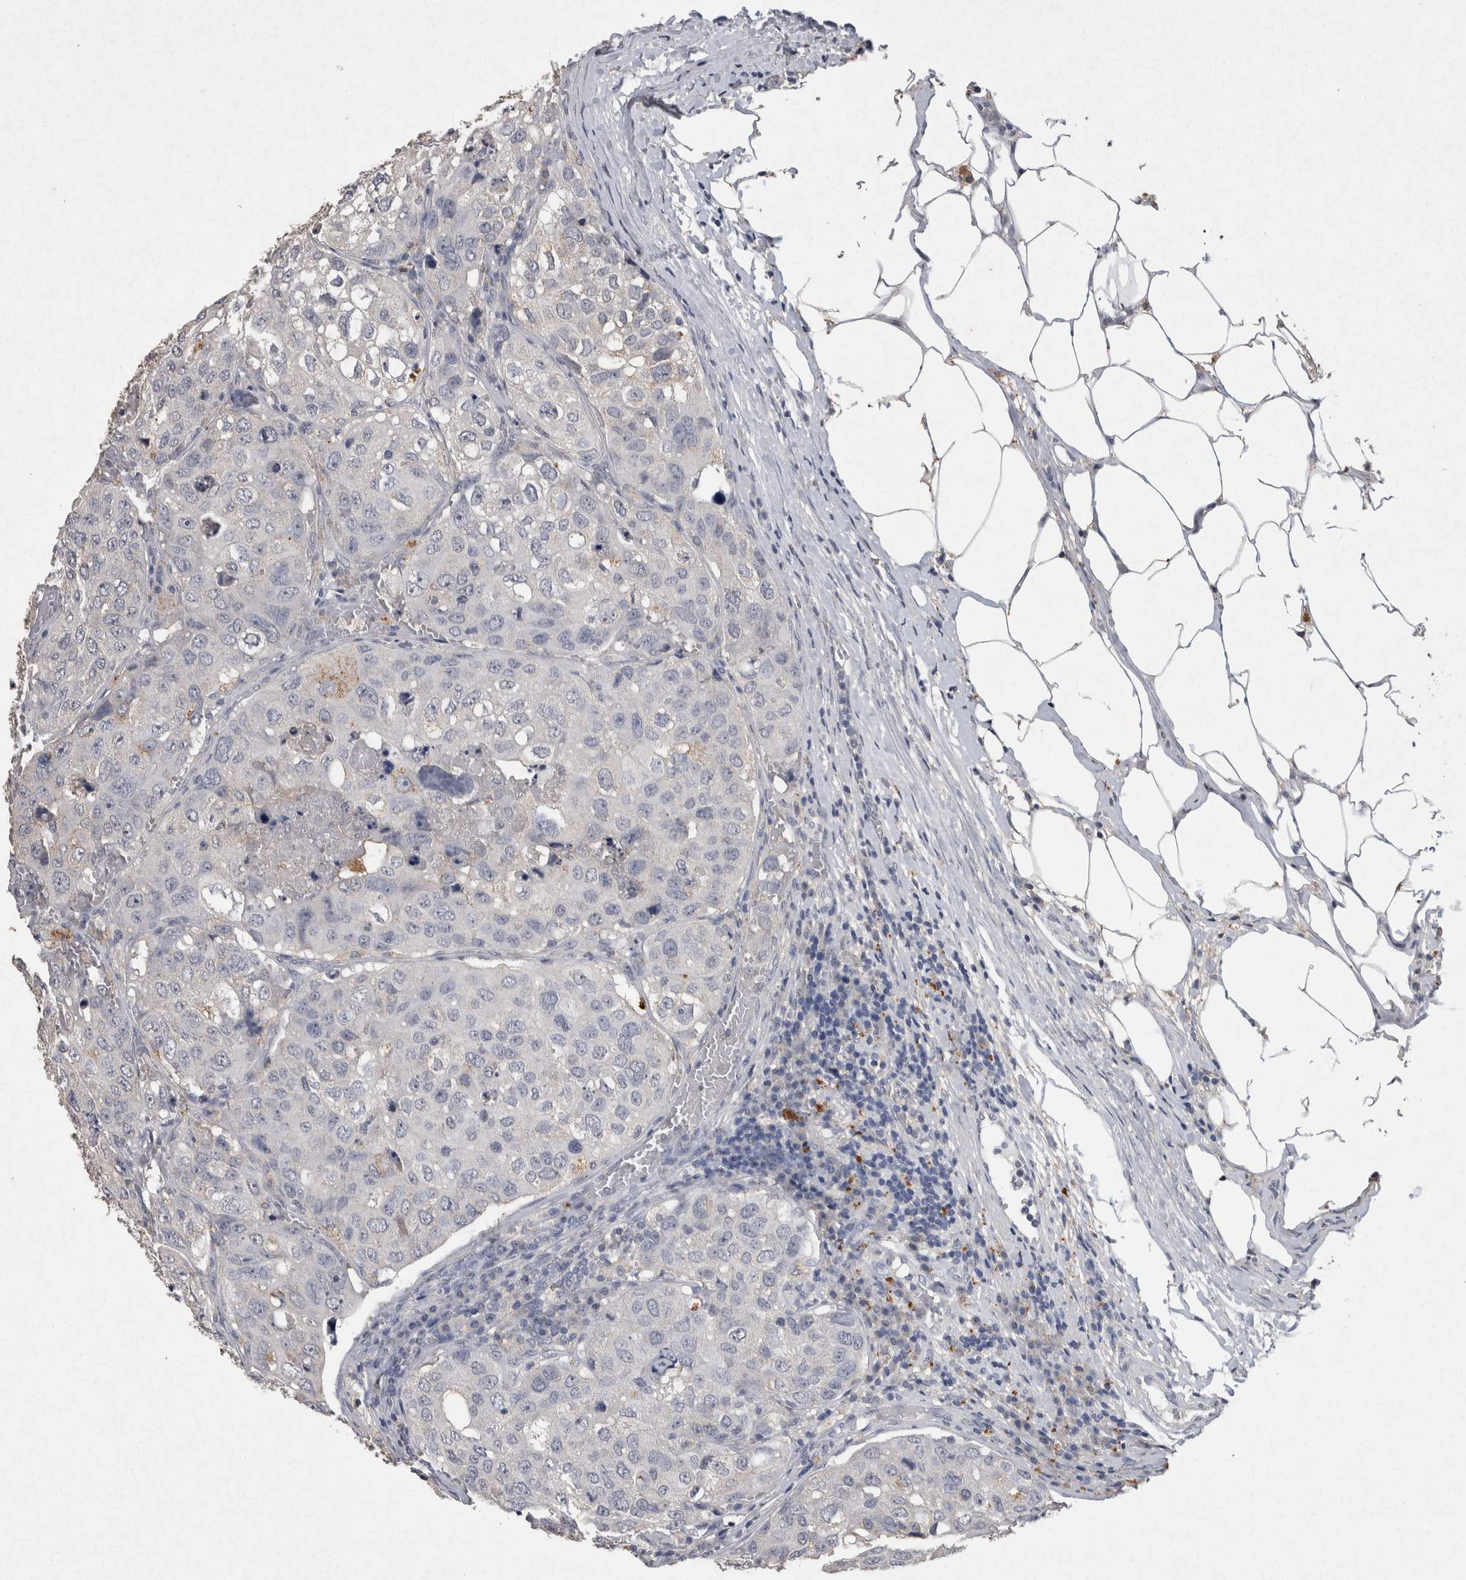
{"staining": {"intensity": "negative", "quantity": "none", "location": "none"}, "tissue": "urothelial cancer", "cell_type": "Tumor cells", "image_type": "cancer", "snomed": [{"axis": "morphology", "description": "Urothelial carcinoma, High grade"}, {"axis": "topography", "description": "Lymph node"}, {"axis": "topography", "description": "Urinary bladder"}], "caption": "Urothelial carcinoma (high-grade) was stained to show a protein in brown. There is no significant expression in tumor cells. (DAB immunohistochemistry visualized using brightfield microscopy, high magnification).", "gene": "CNTFR", "patient": {"sex": "male", "age": 51}}